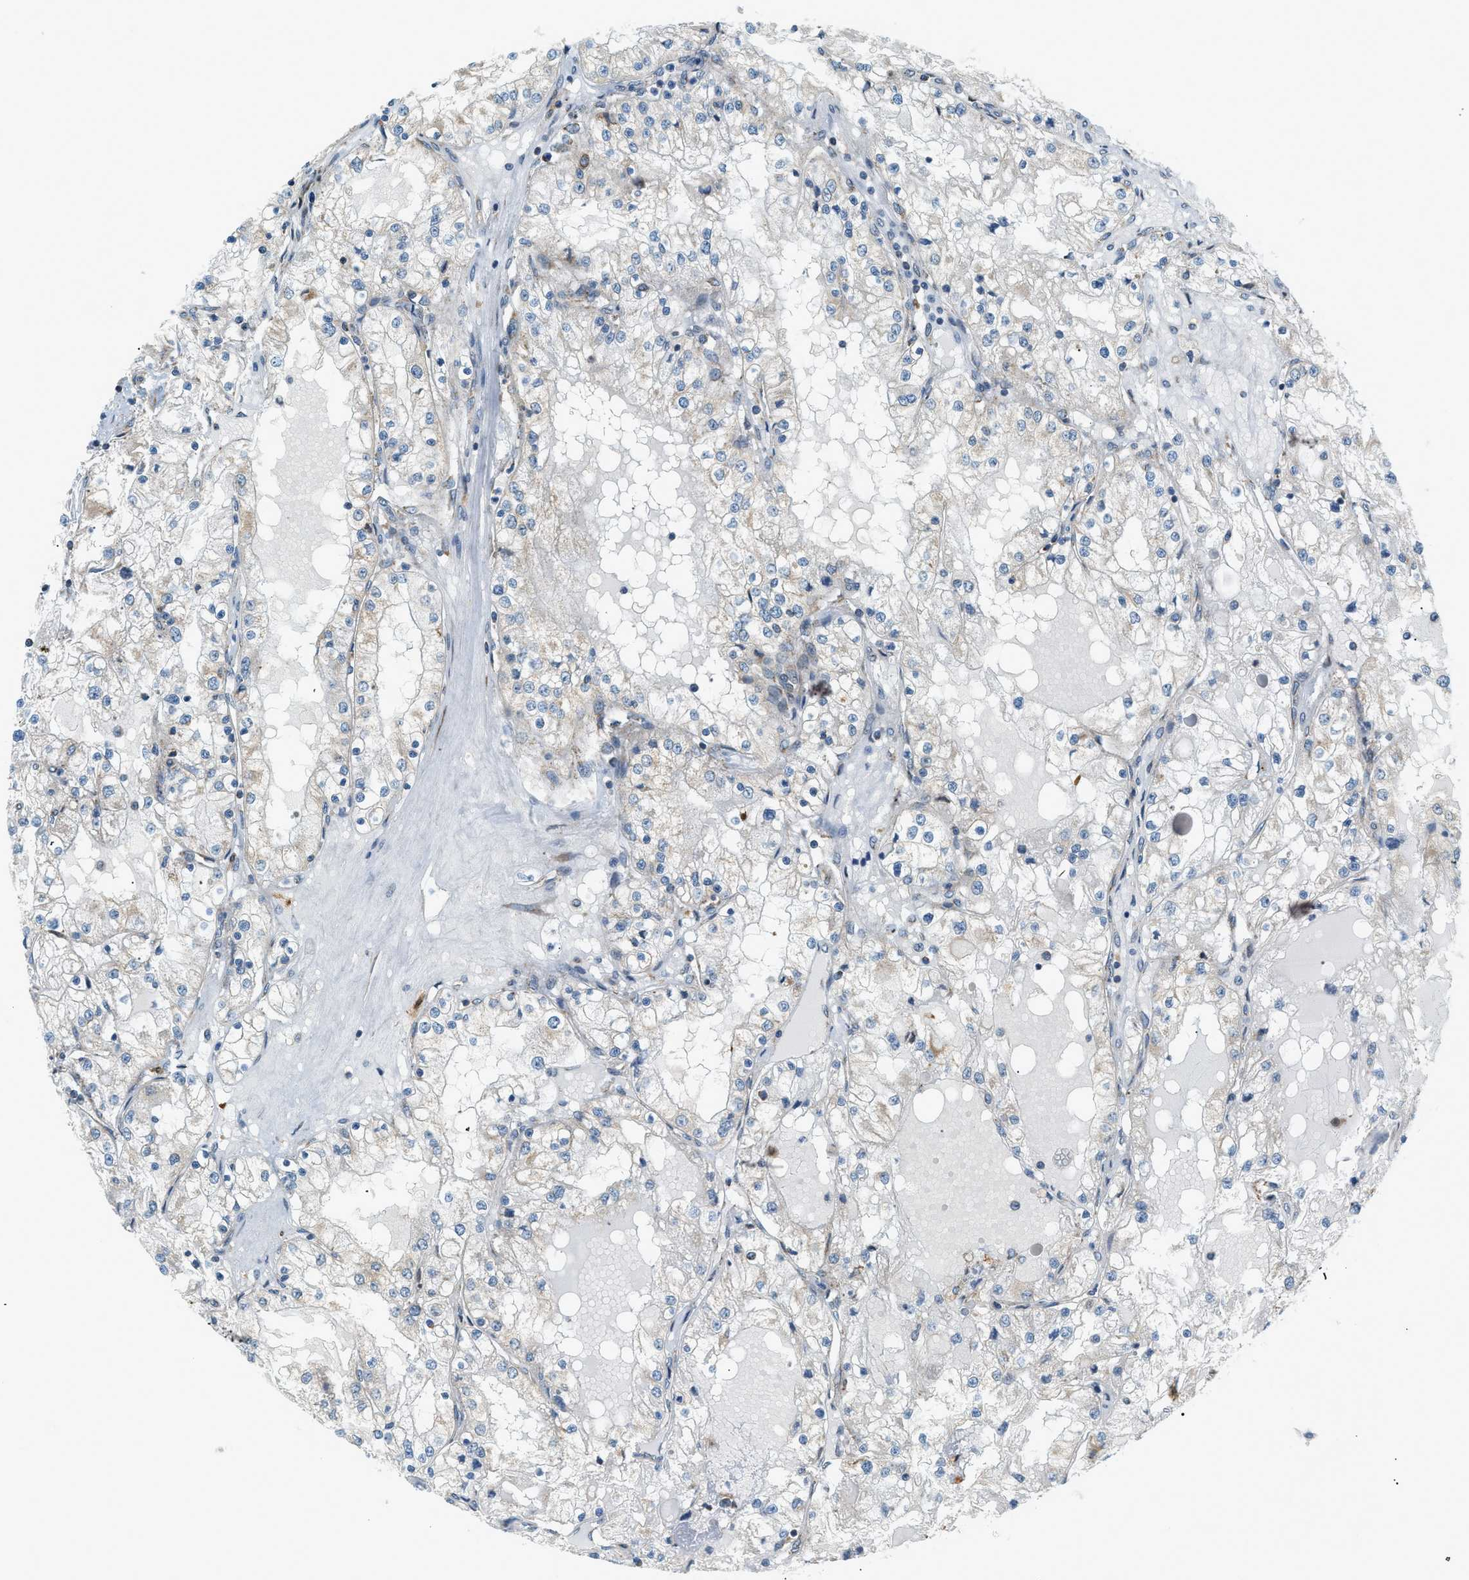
{"staining": {"intensity": "negative", "quantity": "none", "location": "none"}, "tissue": "renal cancer", "cell_type": "Tumor cells", "image_type": "cancer", "snomed": [{"axis": "morphology", "description": "Adenocarcinoma, NOS"}, {"axis": "topography", "description": "Kidney"}], "caption": "Immunohistochemical staining of human renal cancer (adenocarcinoma) demonstrates no significant expression in tumor cells. (Brightfield microscopy of DAB IHC at high magnification).", "gene": "PIGG", "patient": {"sex": "male", "age": 68}}